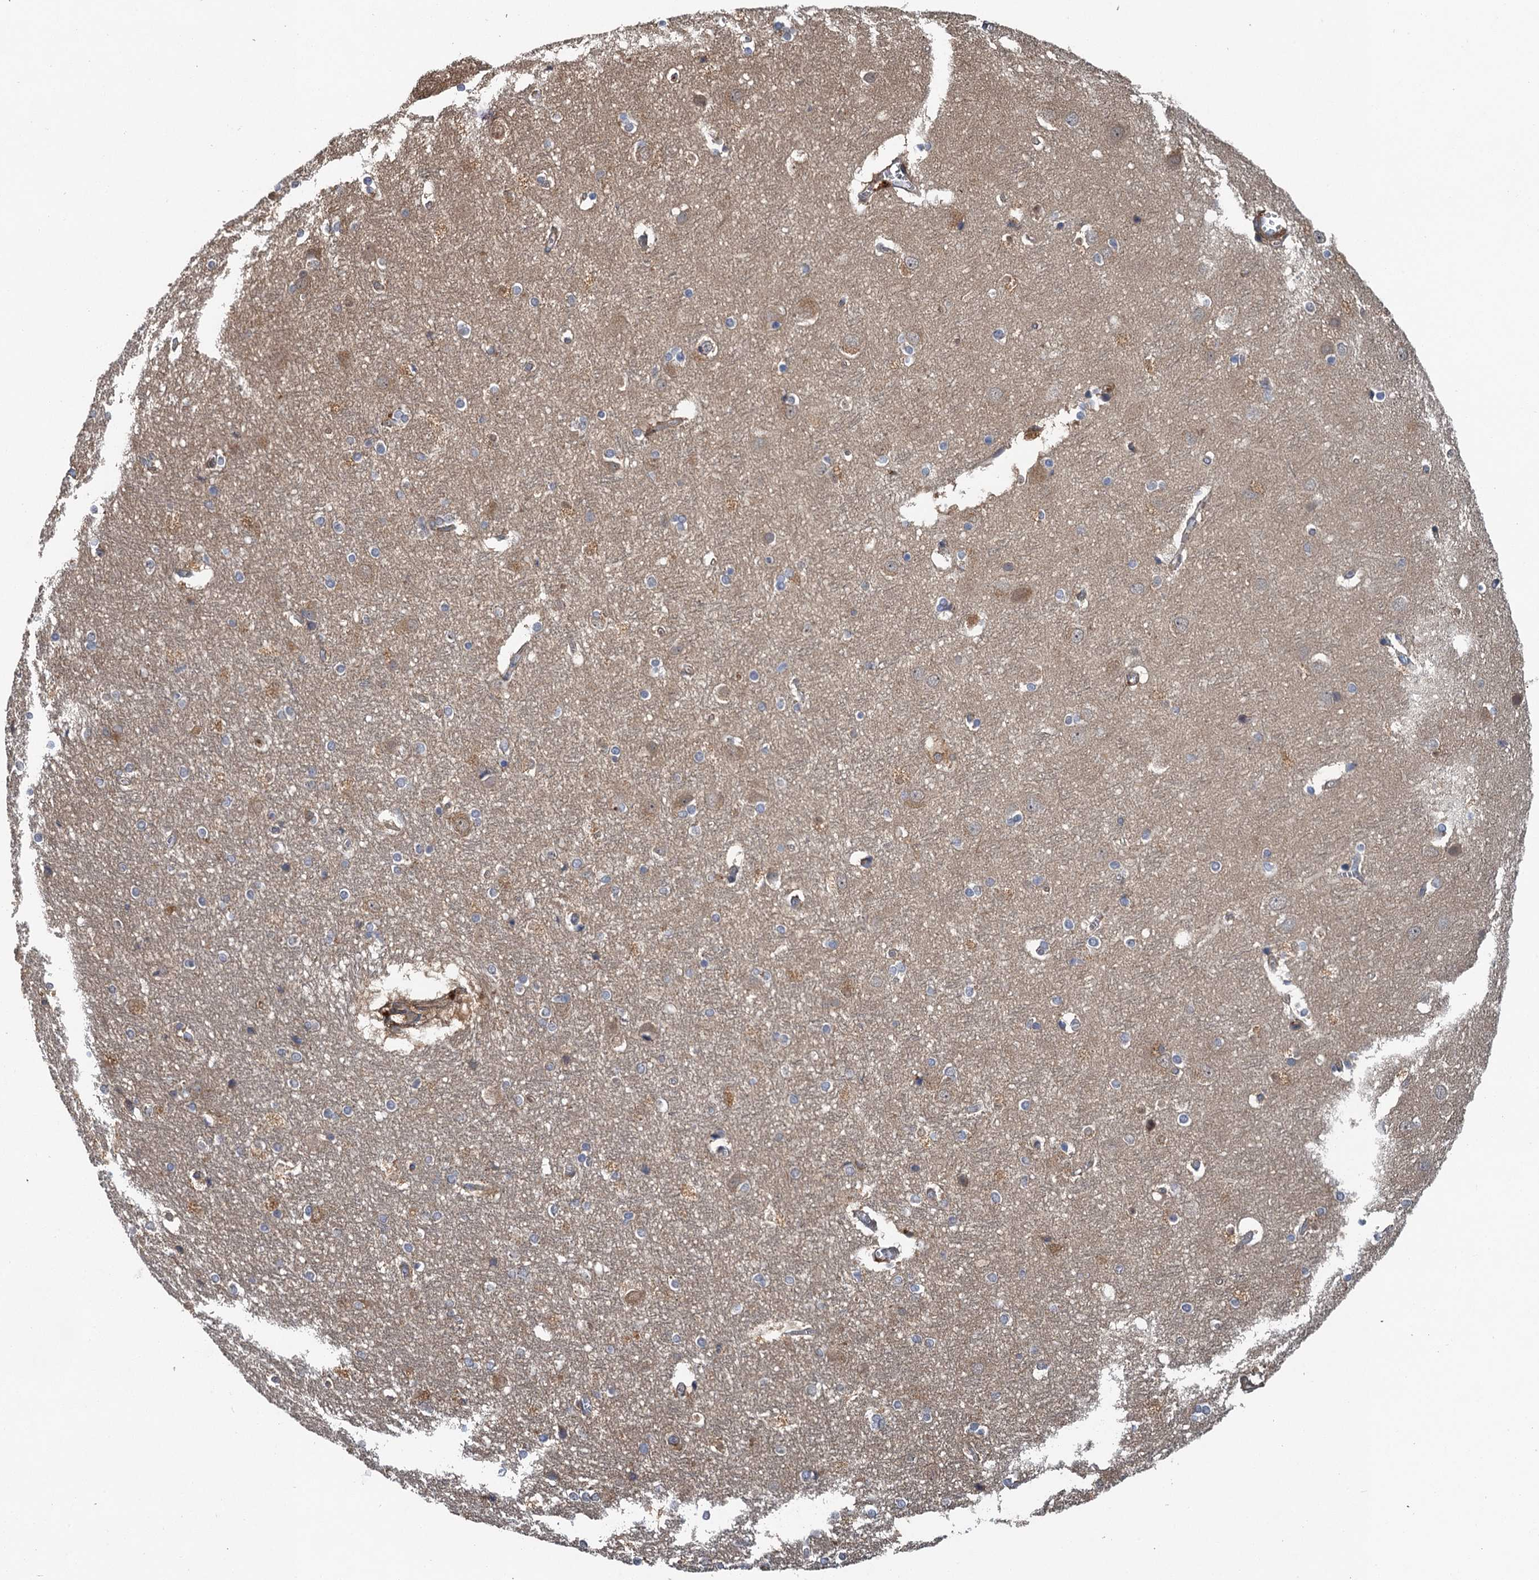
{"staining": {"intensity": "negative", "quantity": "none", "location": "none"}, "tissue": "cerebral cortex", "cell_type": "Endothelial cells", "image_type": "normal", "snomed": [{"axis": "morphology", "description": "Normal tissue, NOS"}, {"axis": "topography", "description": "Cerebral cortex"}], "caption": "High power microscopy histopathology image of an immunohistochemistry micrograph of benign cerebral cortex, revealing no significant positivity in endothelial cells. The staining was performed using DAB to visualize the protein expression in brown, while the nuclei were stained in blue with hematoxylin (Magnification: 20x).", "gene": "MEAK7", "patient": {"sex": "male", "age": 54}}